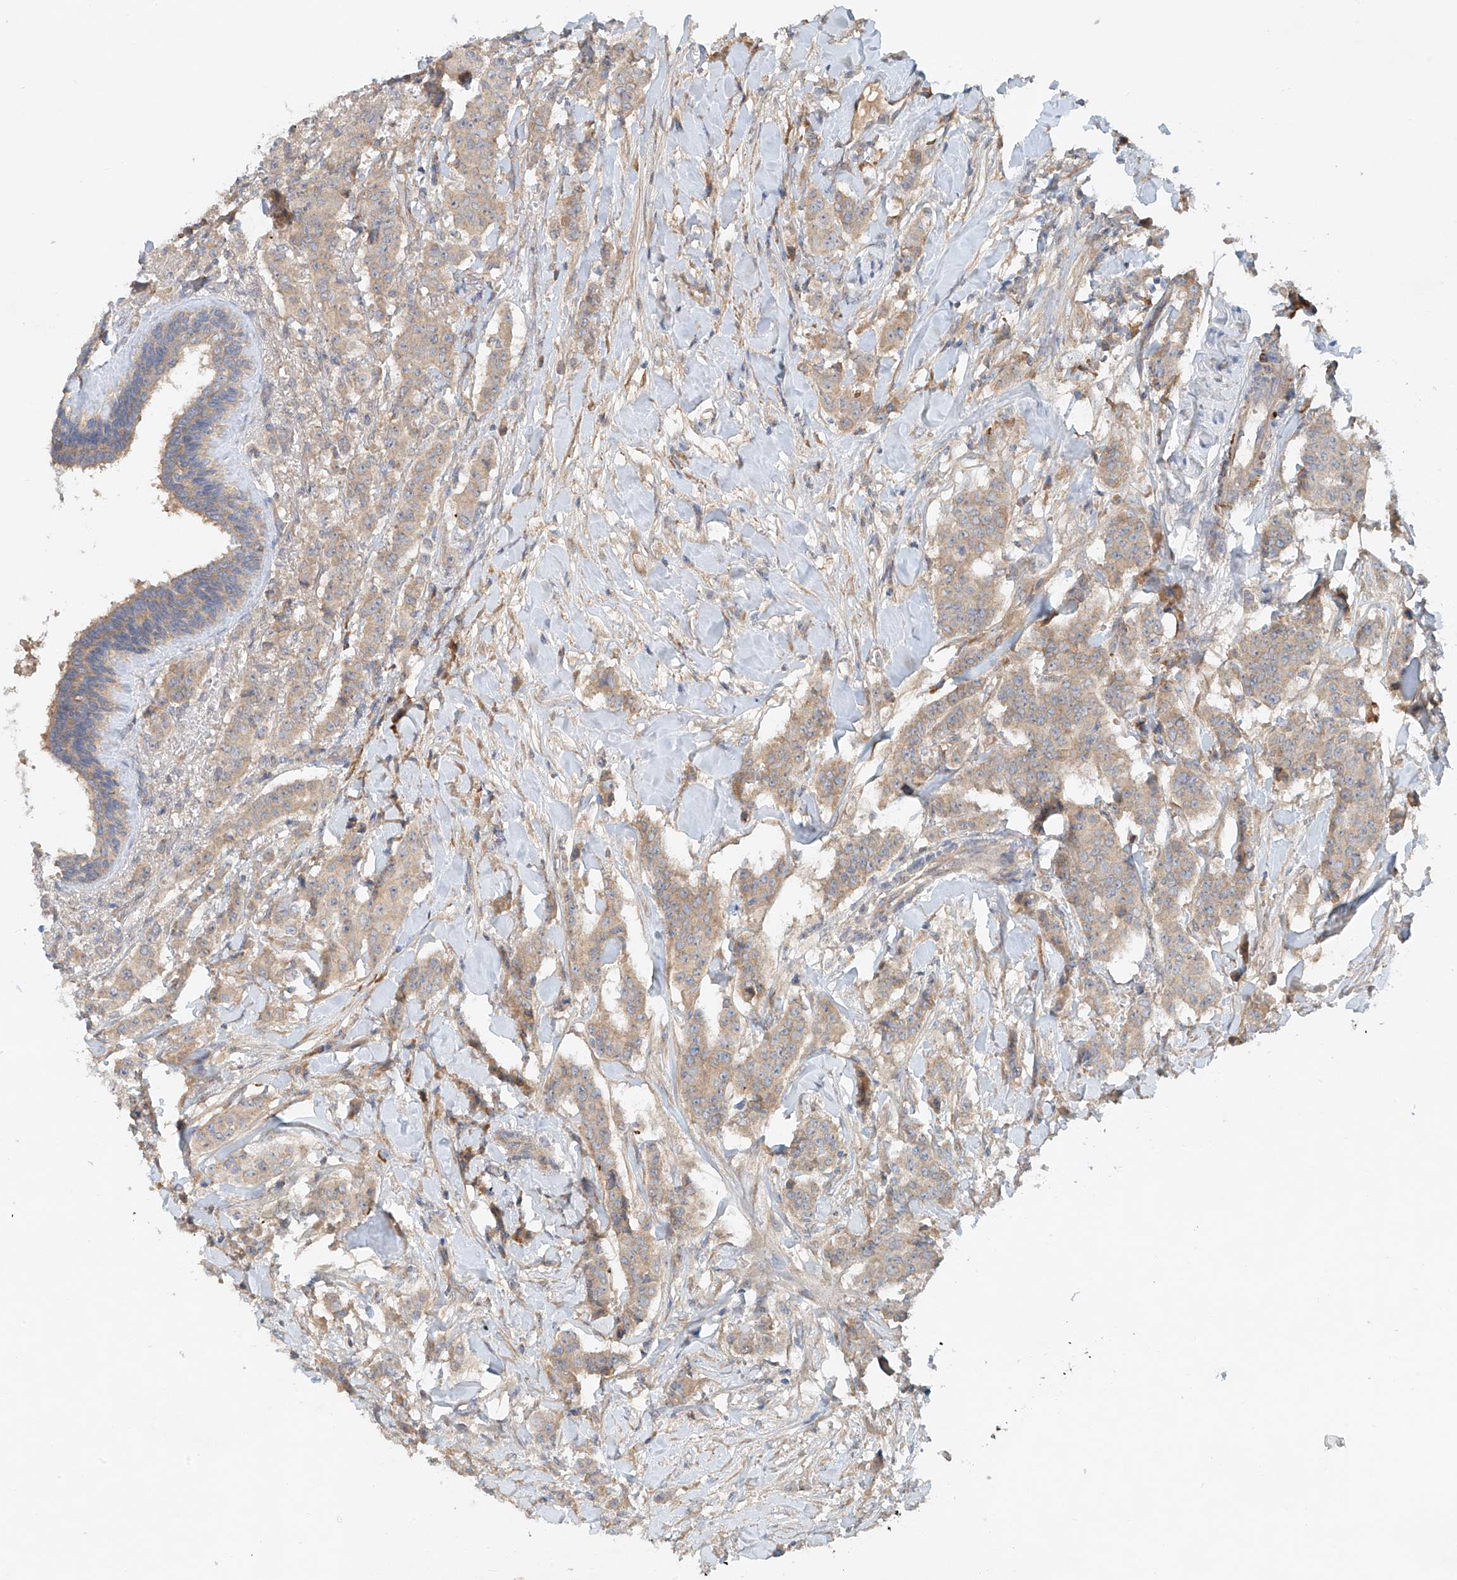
{"staining": {"intensity": "weak", "quantity": ">75%", "location": "cytoplasmic/membranous"}, "tissue": "breast cancer", "cell_type": "Tumor cells", "image_type": "cancer", "snomed": [{"axis": "morphology", "description": "Duct carcinoma"}, {"axis": "topography", "description": "Breast"}], "caption": "The histopathology image reveals staining of breast cancer (invasive ductal carcinoma), revealing weak cytoplasmic/membranous protein positivity (brown color) within tumor cells. The protein of interest is stained brown, and the nuclei are stained in blue (DAB (3,3'-diaminobenzidine) IHC with brightfield microscopy, high magnification).", "gene": "LYRM9", "patient": {"sex": "female", "age": 40}}